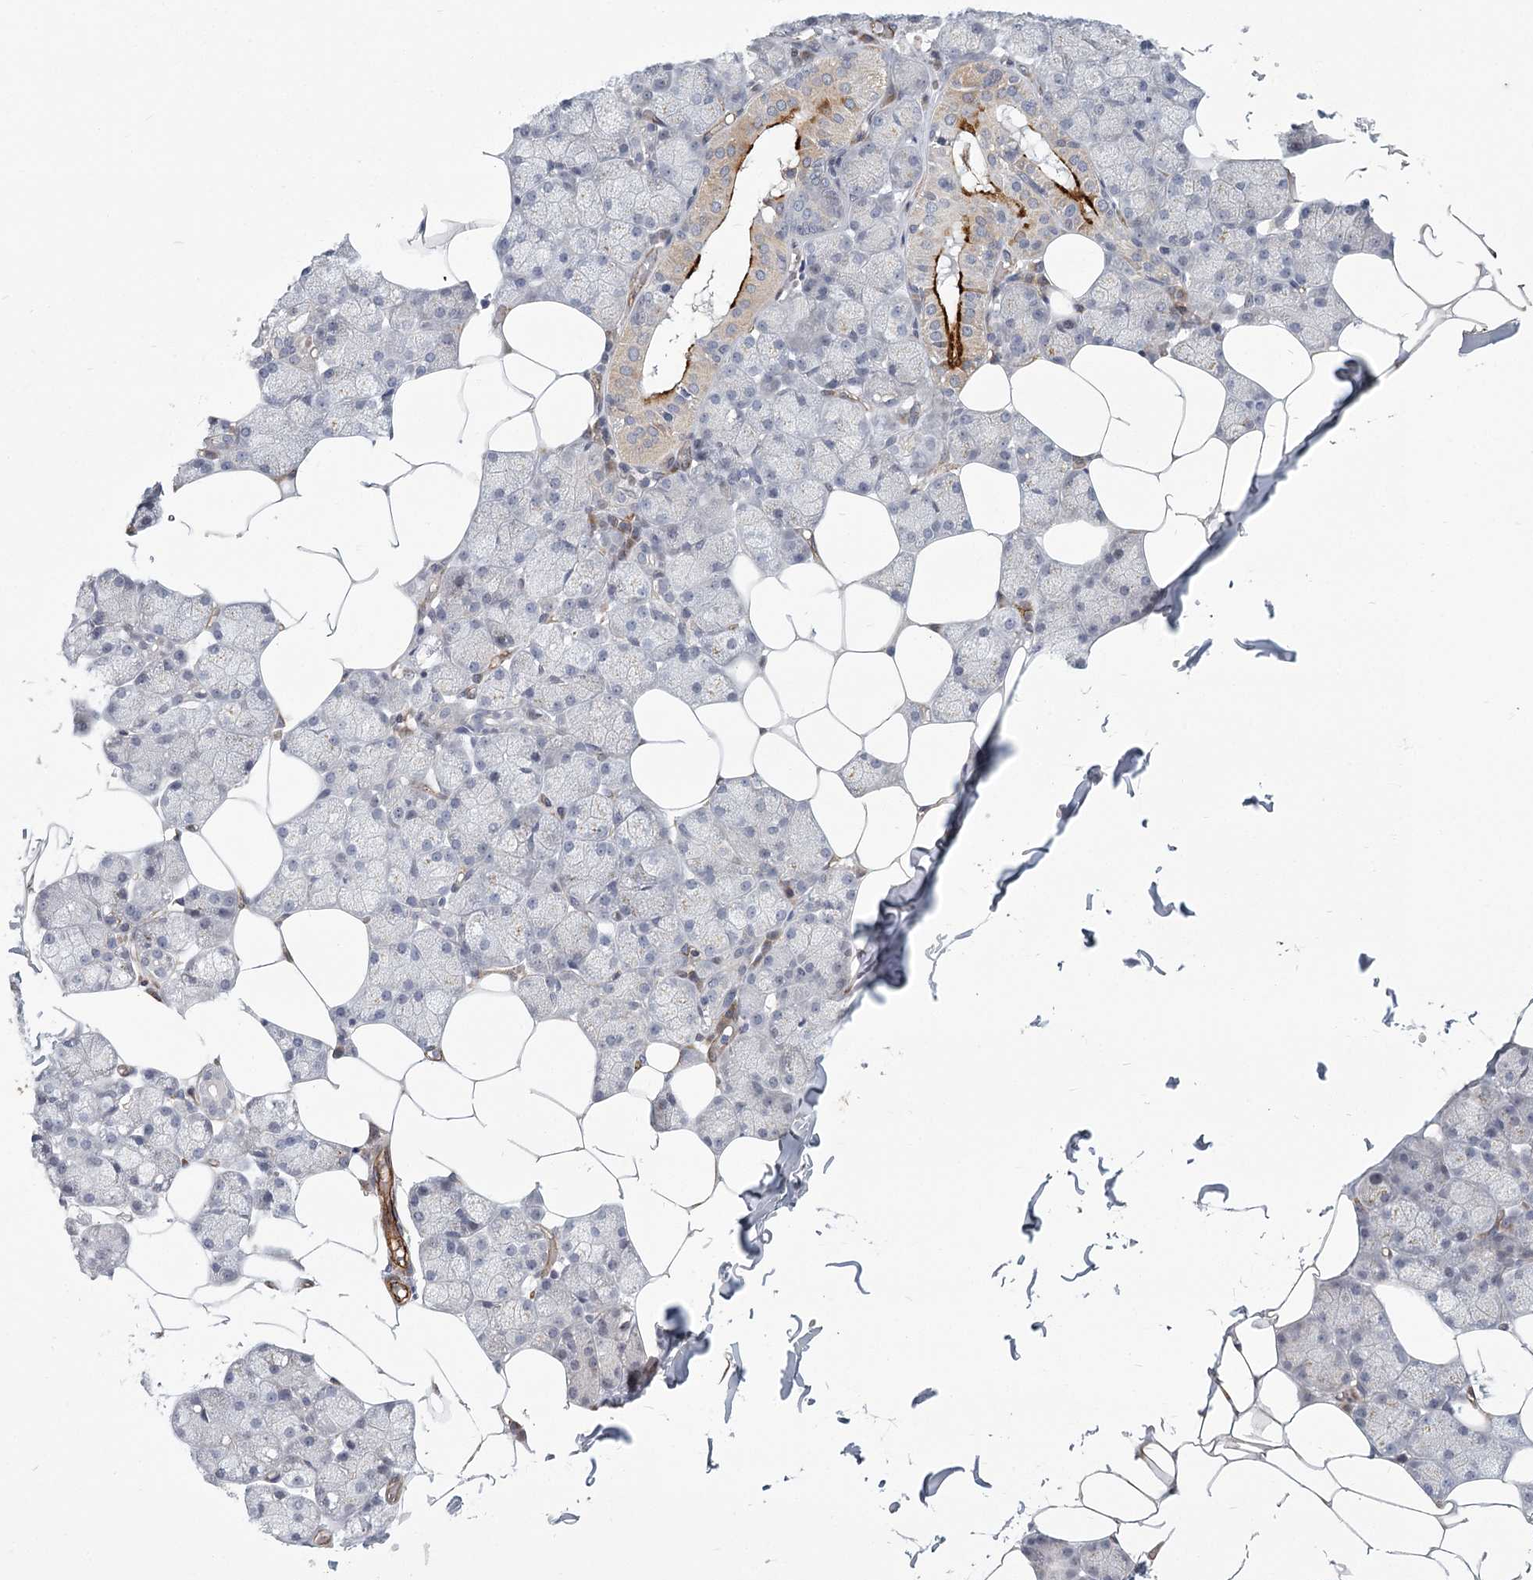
{"staining": {"intensity": "strong", "quantity": "<25%", "location": "cytoplasmic/membranous"}, "tissue": "salivary gland", "cell_type": "Glandular cells", "image_type": "normal", "snomed": [{"axis": "morphology", "description": "Normal tissue, NOS"}, {"axis": "topography", "description": "Salivary gland"}], "caption": "A photomicrograph showing strong cytoplasmic/membranous positivity in about <25% of glandular cells in unremarkable salivary gland, as visualized by brown immunohistochemical staining.", "gene": "MEPE", "patient": {"sex": "male", "age": 62}}